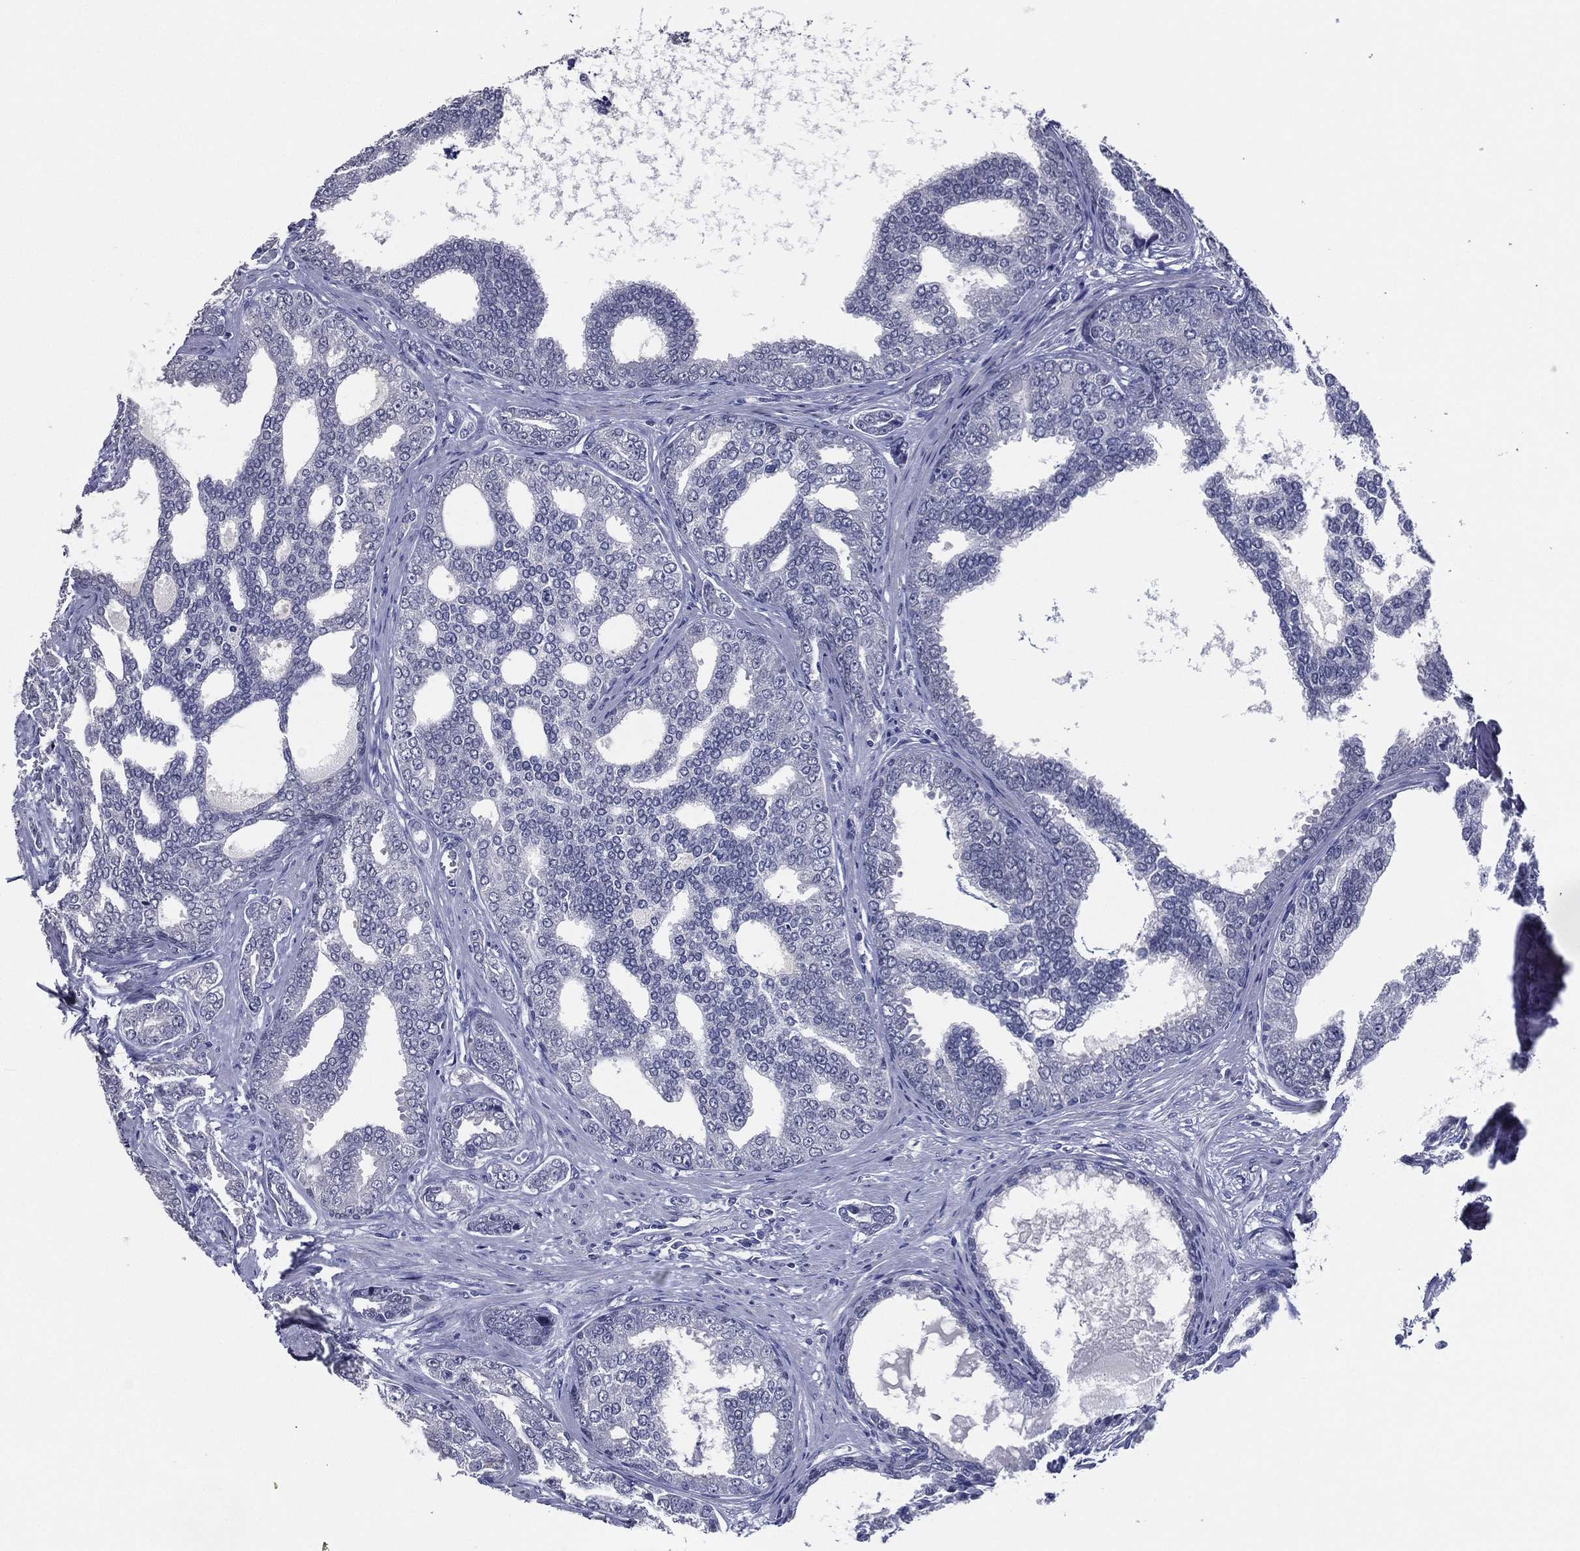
{"staining": {"intensity": "negative", "quantity": "none", "location": "none"}, "tissue": "prostate cancer", "cell_type": "Tumor cells", "image_type": "cancer", "snomed": [{"axis": "morphology", "description": "Adenocarcinoma, NOS"}, {"axis": "topography", "description": "Prostate"}], "caption": "Photomicrograph shows no protein positivity in tumor cells of prostate cancer tissue. The staining was performed using DAB to visualize the protein expression in brown, while the nuclei were stained in blue with hematoxylin (Magnification: 20x).", "gene": "TFAP2A", "patient": {"sex": "male", "age": 67}}